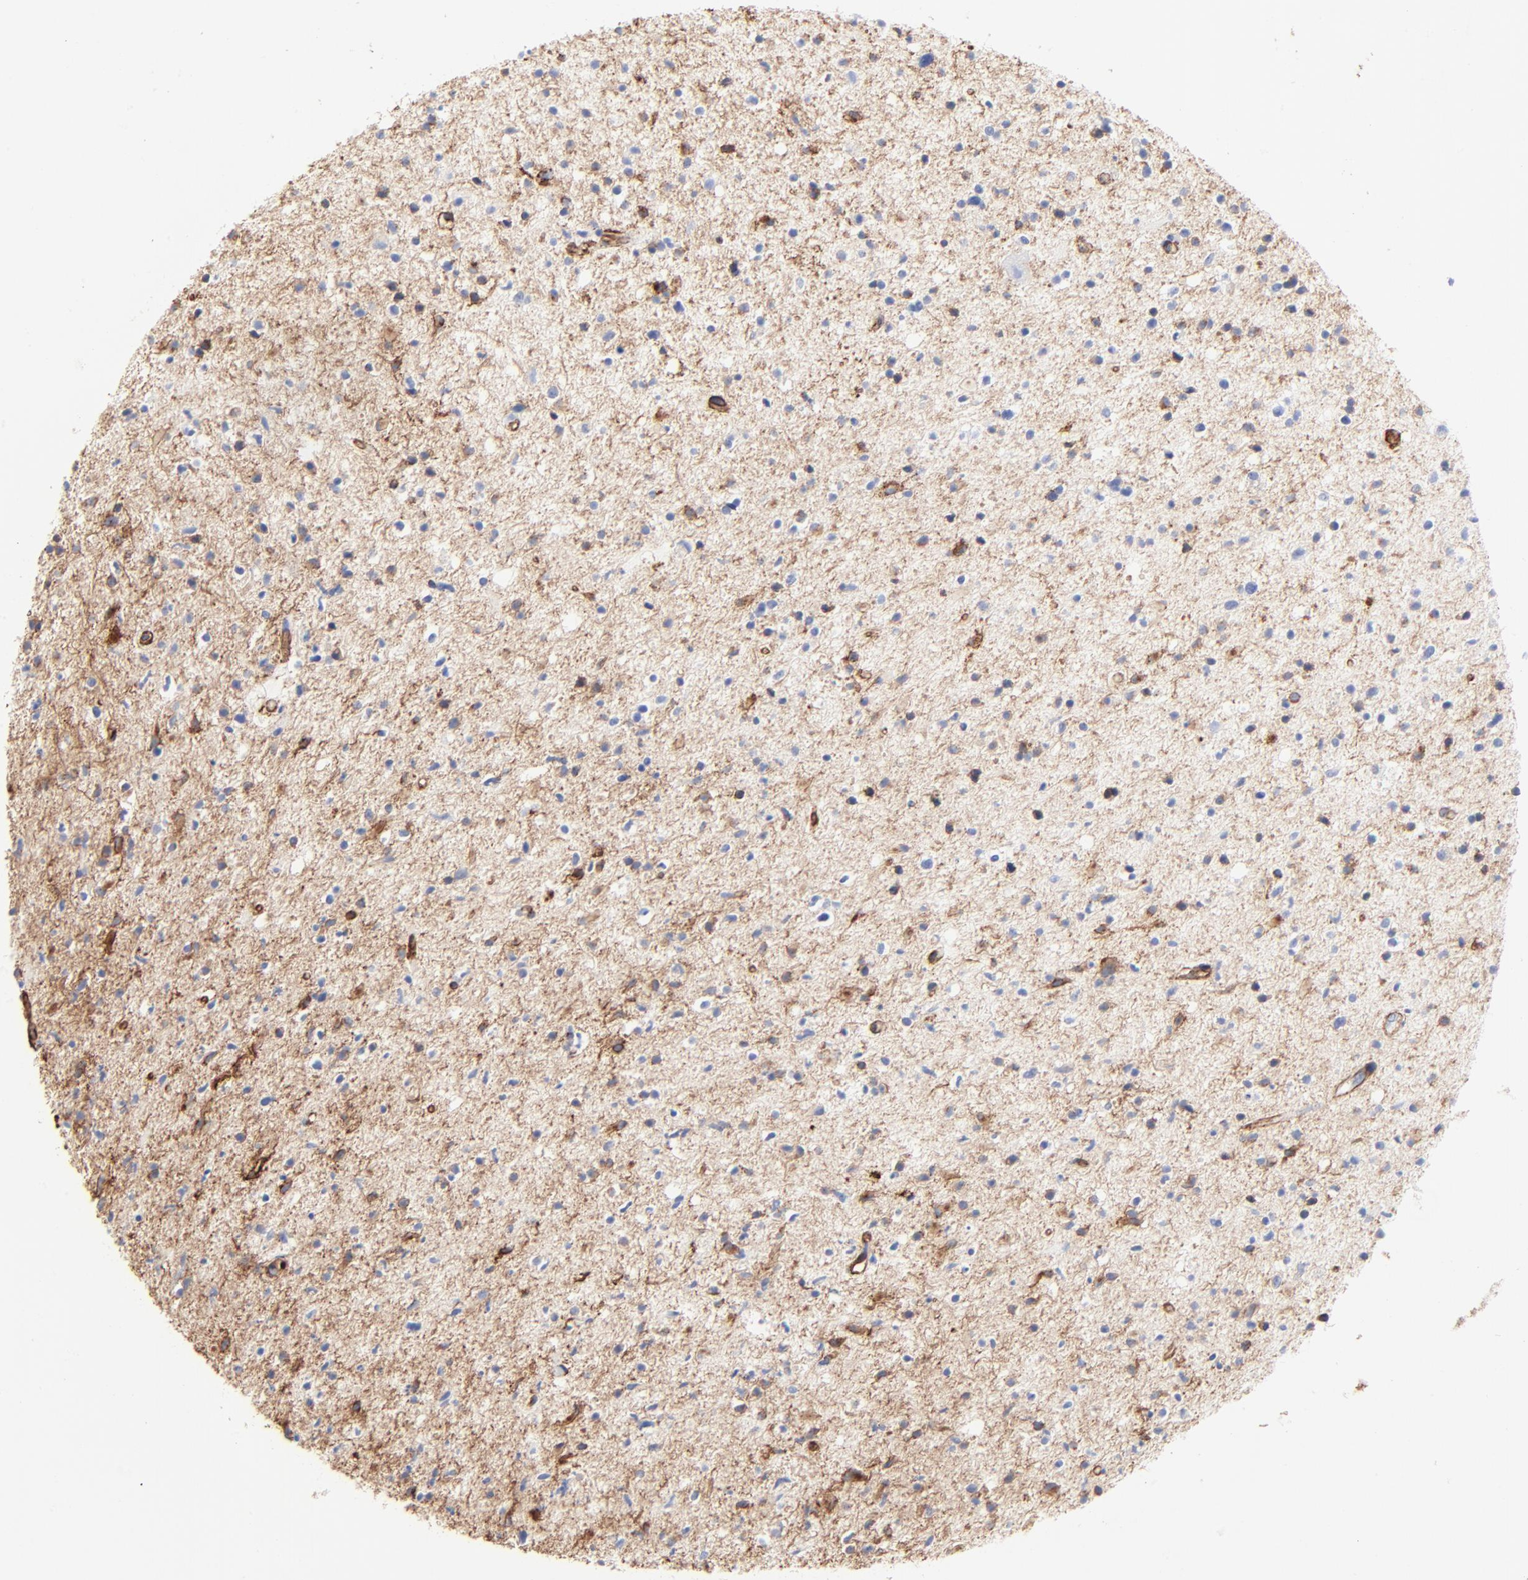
{"staining": {"intensity": "negative", "quantity": "none", "location": "none"}, "tissue": "glioma", "cell_type": "Tumor cells", "image_type": "cancer", "snomed": [{"axis": "morphology", "description": "Glioma, malignant, High grade"}, {"axis": "topography", "description": "Brain"}], "caption": "Immunohistochemistry (IHC) micrograph of malignant glioma (high-grade) stained for a protein (brown), which demonstrates no positivity in tumor cells.", "gene": "CAV1", "patient": {"sex": "male", "age": 33}}